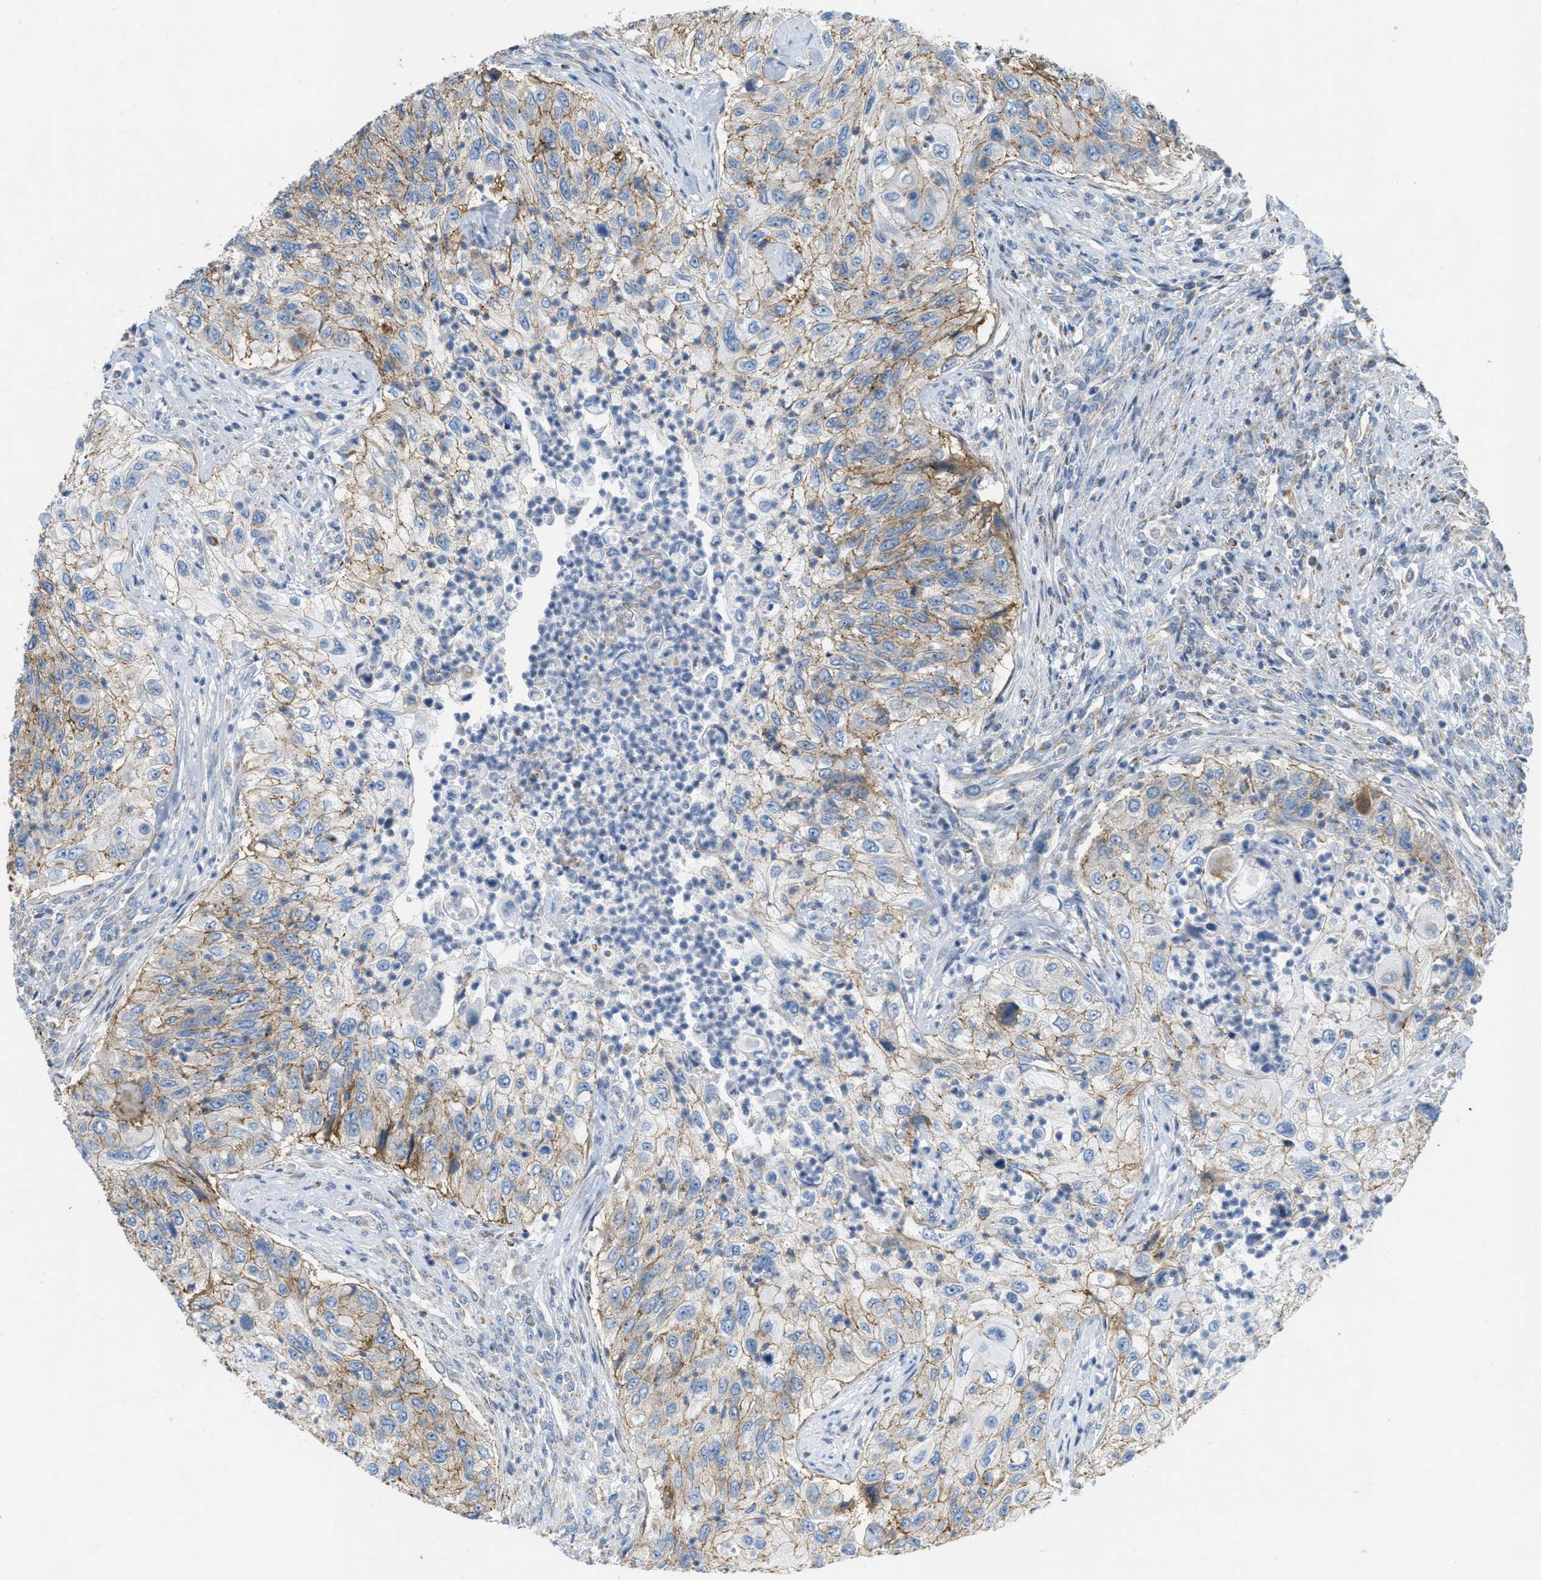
{"staining": {"intensity": "moderate", "quantity": "25%-75%", "location": "cytoplasmic/membranous"}, "tissue": "urothelial cancer", "cell_type": "Tumor cells", "image_type": "cancer", "snomed": [{"axis": "morphology", "description": "Urothelial carcinoma, High grade"}, {"axis": "topography", "description": "Urinary bladder"}], "caption": "An IHC photomicrograph of neoplastic tissue is shown. Protein staining in brown highlights moderate cytoplasmic/membranous positivity in high-grade urothelial carcinoma within tumor cells.", "gene": "BTN3A1", "patient": {"sex": "female", "age": 60}}